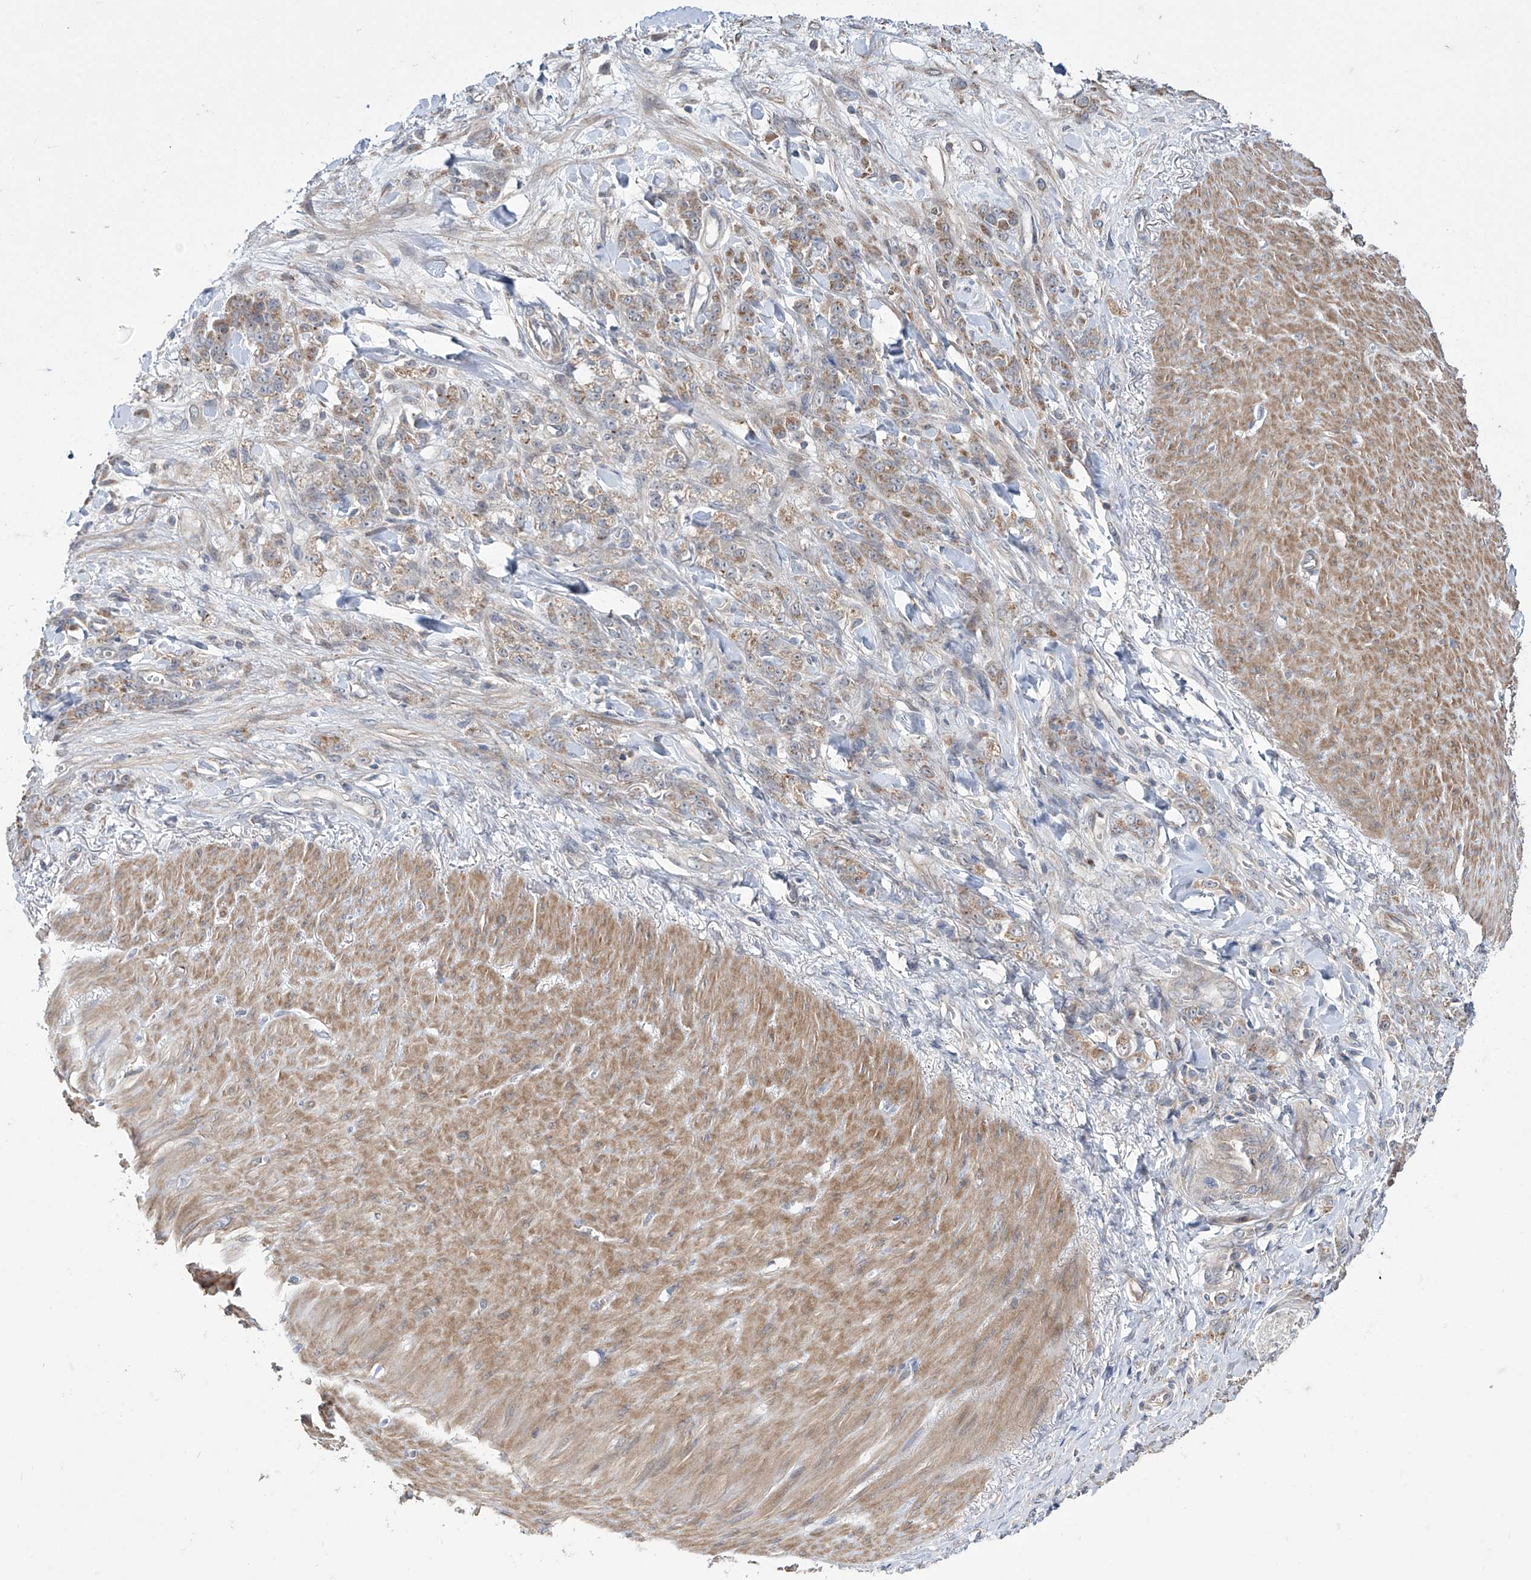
{"staining": {"intensity": "weak", "quantity": ">75%", "location": "cytoplasmic/membranous"}, "tissue": "stomach cancer", "cell_type": "Tumor cells", "image_type": "cancer", "snomed": [{"axis": "morphology", "description": "Normal tissue, NOS"}, {"axis": "morphology", "description": "Adenocarcinoma, NOS"}, {"axis": "topography", "description": "Stomach"}], "caption": "Immunohistochemistry (IHC) staining of stomach cancer, which shows low levels of weak cytoplasmic/membranous expression in approximately >75% of tumor cells indicating weak cytoplasmic/membranous protein staining. The staining was performed using DAB (brown) for protein detection and nuclei were counterstained in hematoxylin (blue).", "gene": "TRIM60", "patient": {"sex": "male", "age": 82}}